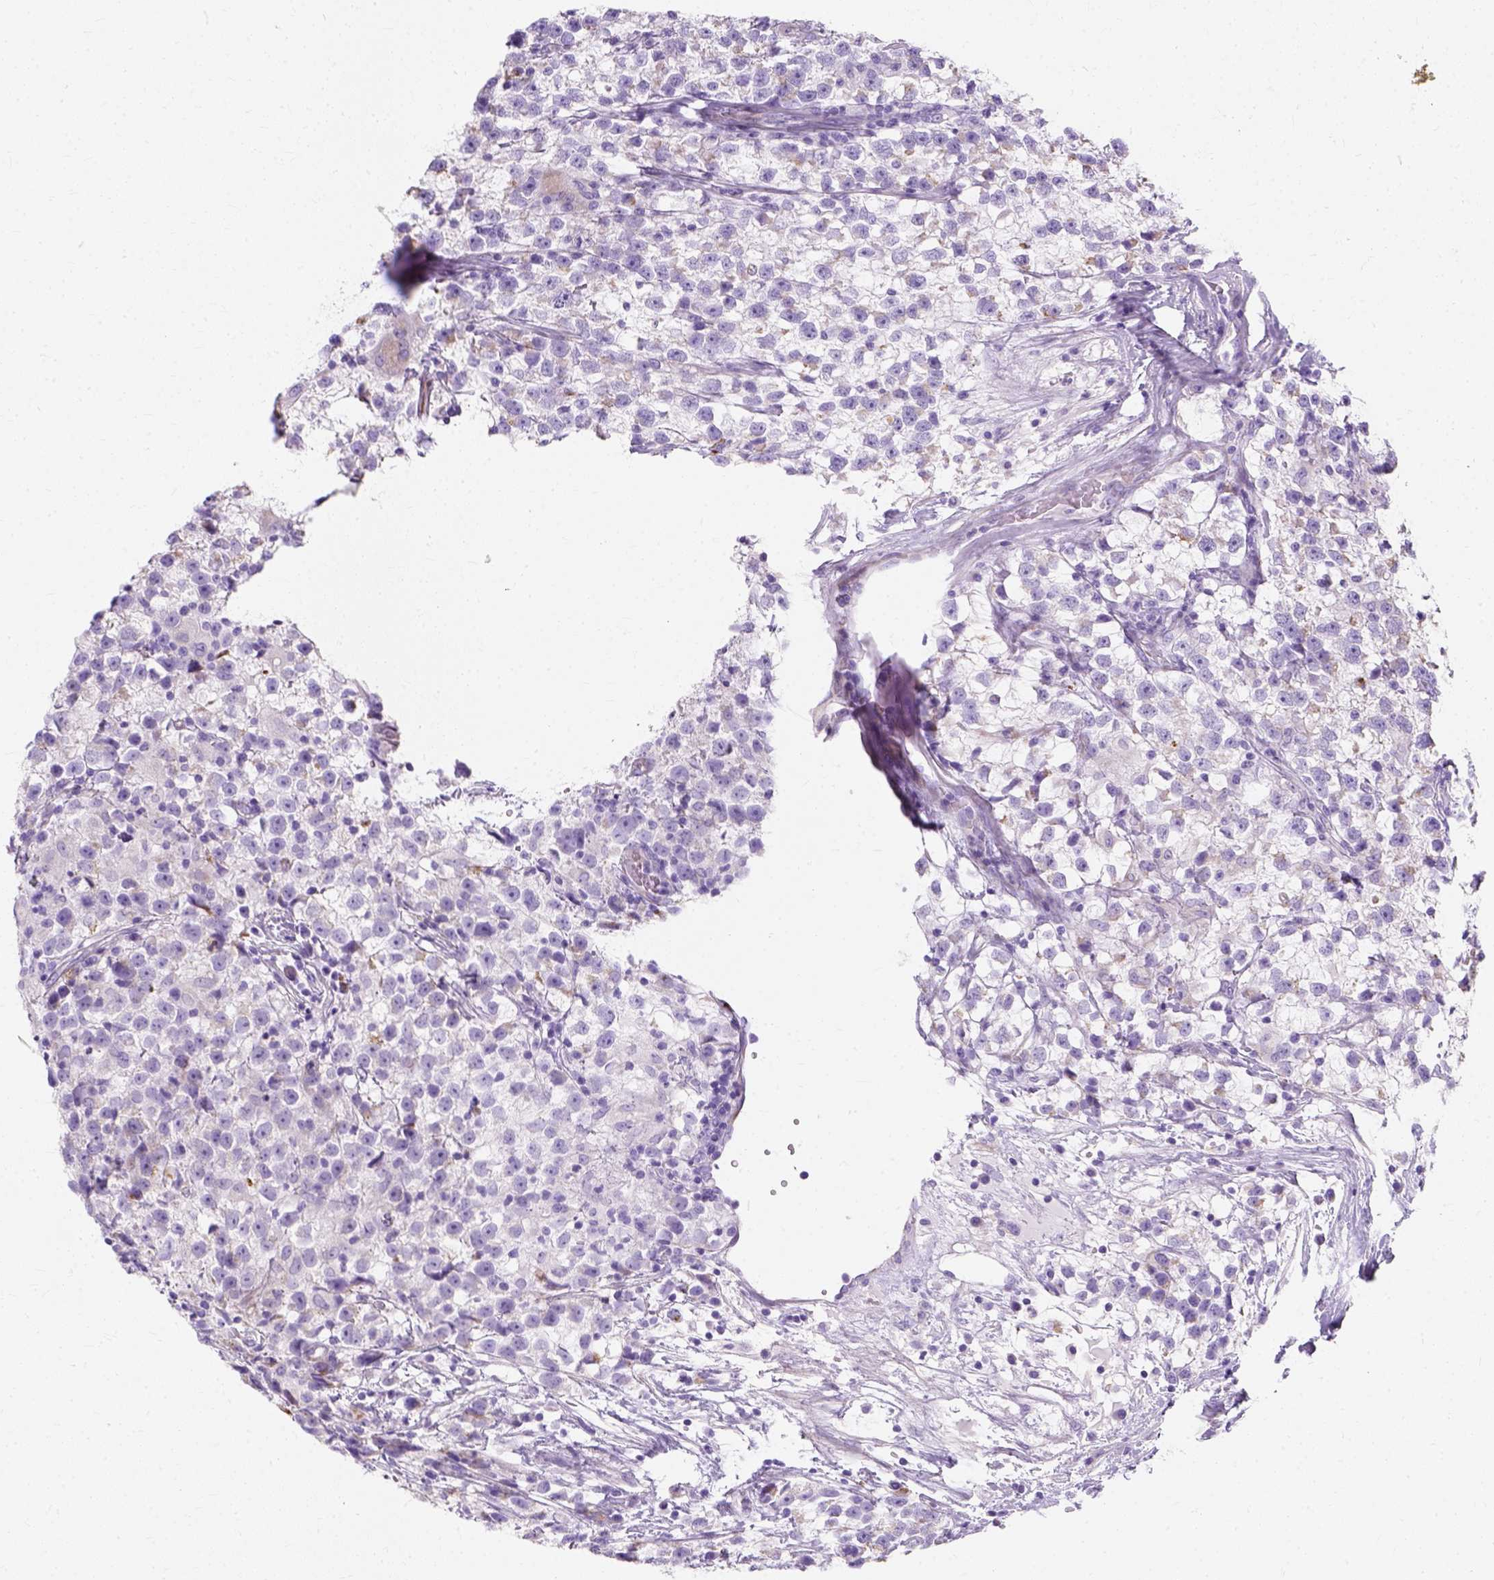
{"staining": {"intensity": "weak", "quantity": "<25%", "location": "cytoplasmic/membranous"}, "tissue": "testis cancer", "cell_type": "Tumor cells", "image_type": "cancer", "snomed": [{"axis": "morphology", "description": "Seminoma, NOS"}, {"axis": "topography", "description": "Testis"}], "caption": "Testis cancer stained for a protein using immunohistochemistry exhibits no expression tumor cells.", "gene": "MYH15", "patient": {"sex": "male", "age": 31}}